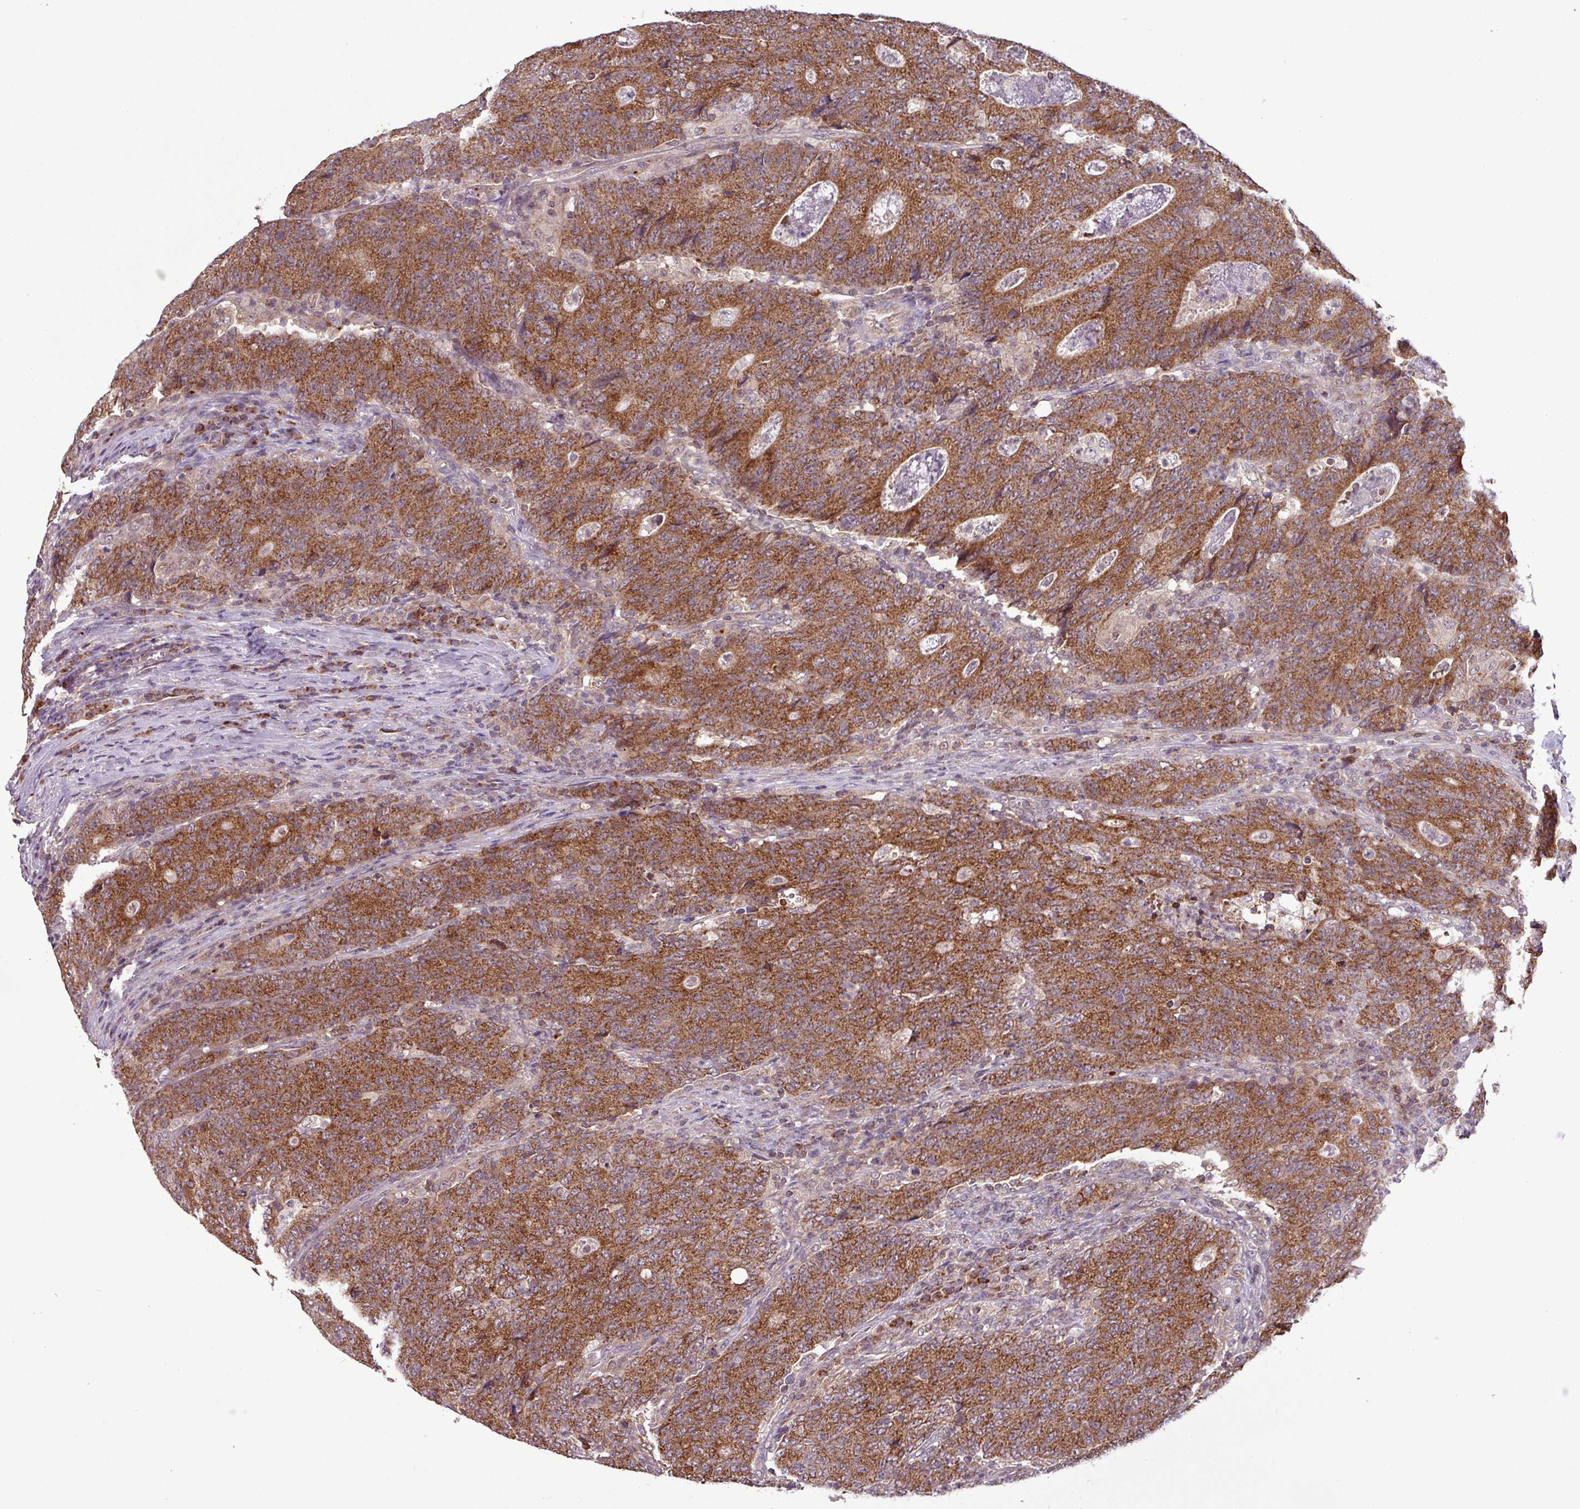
{"staining": {"intensity": "strong", "quantity": ">75%", "location": "cytoplasmic/membranous"}, "tissue": "colorectal cancer", "cell_type": "Tumor cells", "image_type": "cancer", "snomed": [{"axis": "morphology", "description": "Adenocarcinoma, NOS"}, {"axis": "topography", "description": "Colon"}], "caption": "Adenocarcinoma (colorectal) stained with immunohistochemistry exhibits strong cytoplasmic/membranous staining in approximately >75% of tumor cells.", "gene": "MCTP2", "patient": {"sex": "female", "age": 75}}